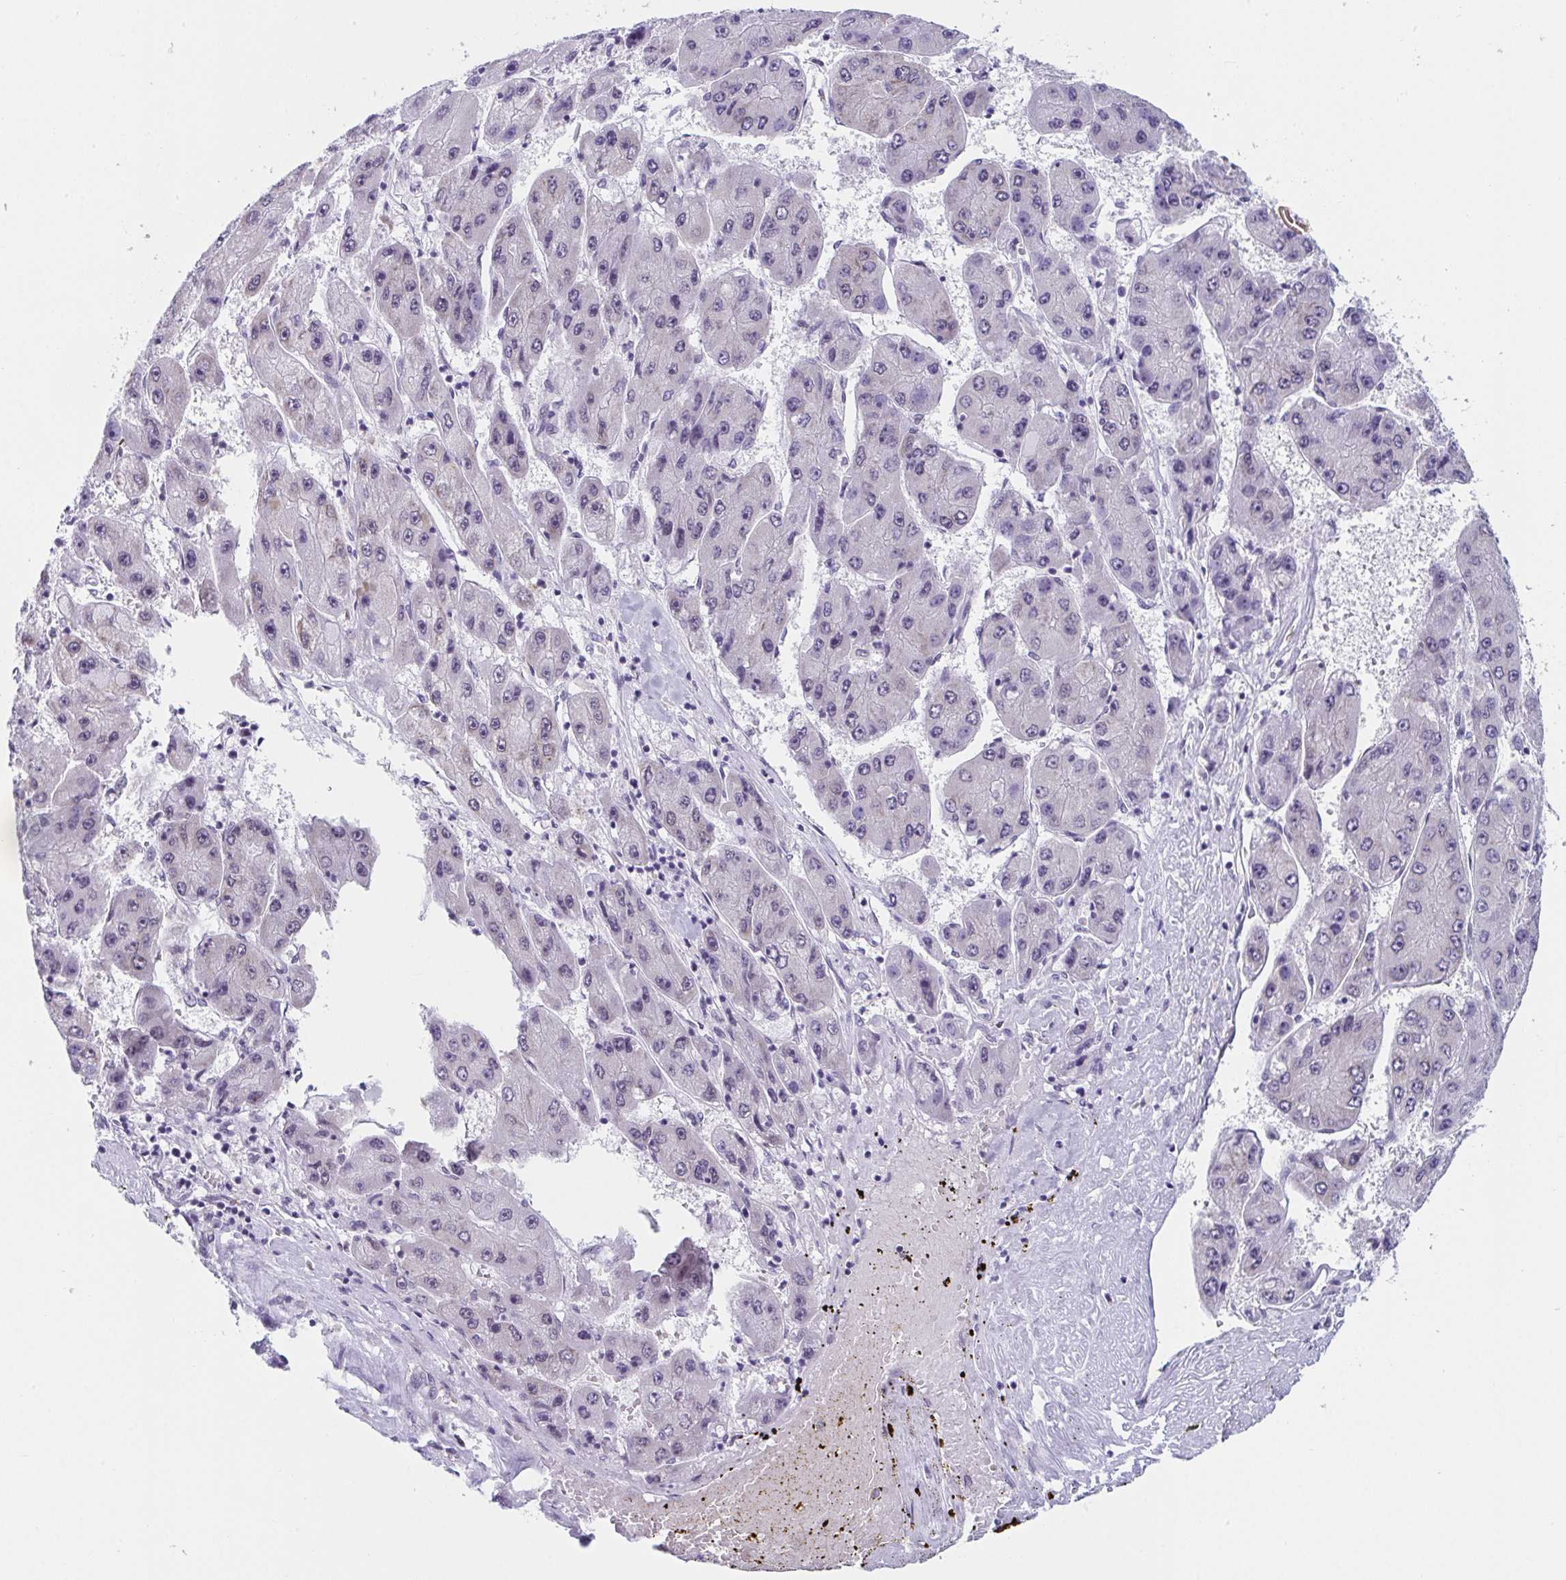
{"staining": {"intensity": "negative", "quantity": "none", "location": "none"}, "tissue": "liver cancer", "cell_type": "Tumor cells", "image_type": "cancer", "snomed": [{"axis": "morphology", "description": "Carcinoma, Hepatocellular, NOS"}, {"axis": "topography", "description": "Liver"}], "caption": "Micrograph shows no protein positivity in tumor cells of hepatocellular carcinoma (liver) tissue.", "gene": "WDR72", "patient": {"sex": "female", "age": 61}}